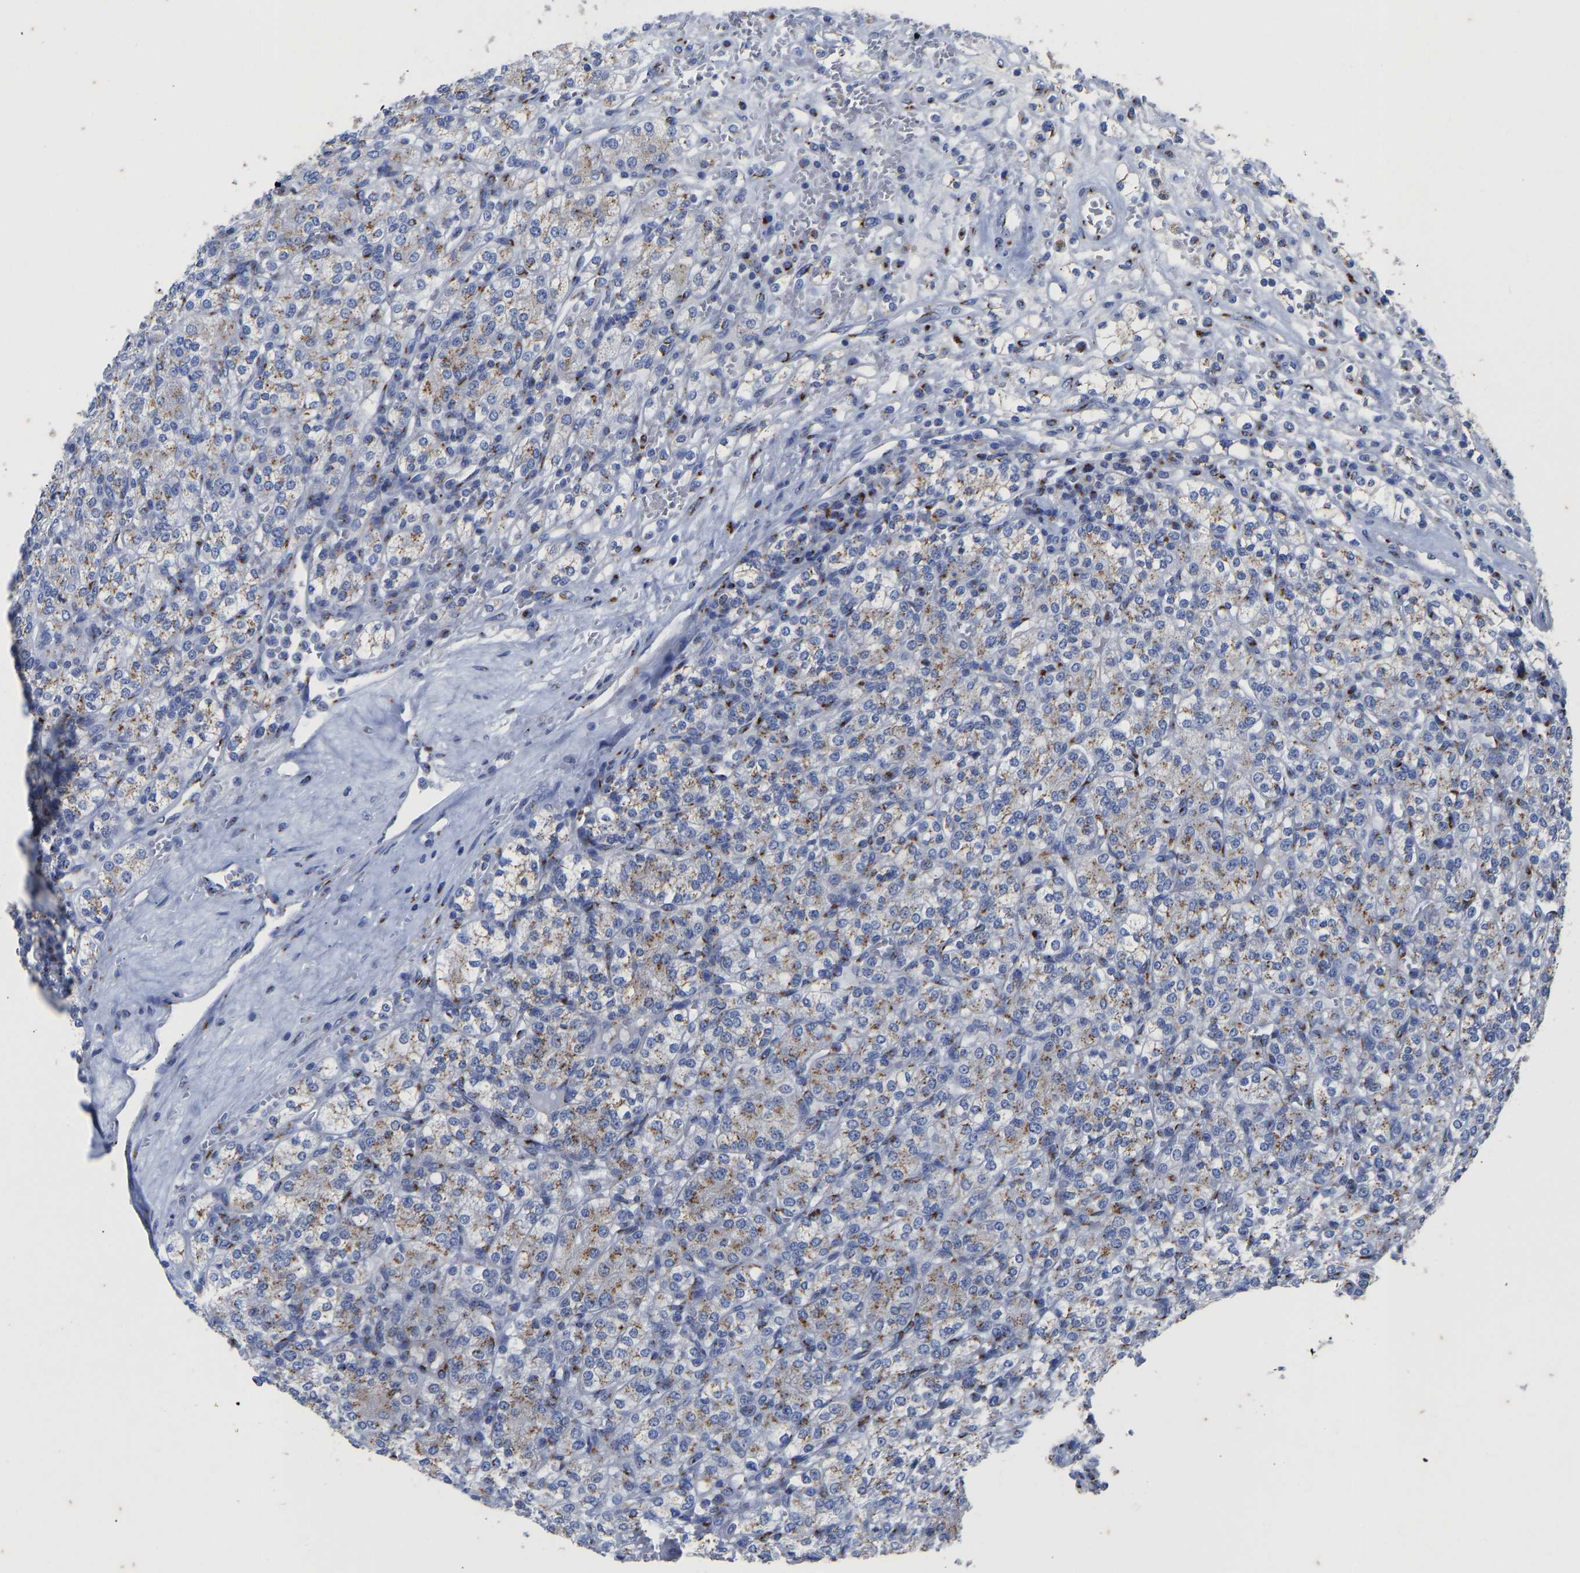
{"staining": {"intensity": "moderate", "quantity": "25%-75%", "location": "cytoplasmic/membranous"}, "tissue": "renal cancer", "cell_type": "Tumor cells", "image_type": "cancer", "snomed": [{"axis": "morphology", "description": "Adenocarcinoma, NOS"}, {"axis": "topography", "description": "Kidney"}], "caption": "This is a micrograph of immunohistochemistry staining of renal adenocarcinoma, which shows moderate staining in the cytoplasmic/membranous of tumor cells.", "gene": "TMEM87A", "patient": {"sex": "male", "age": 77}}